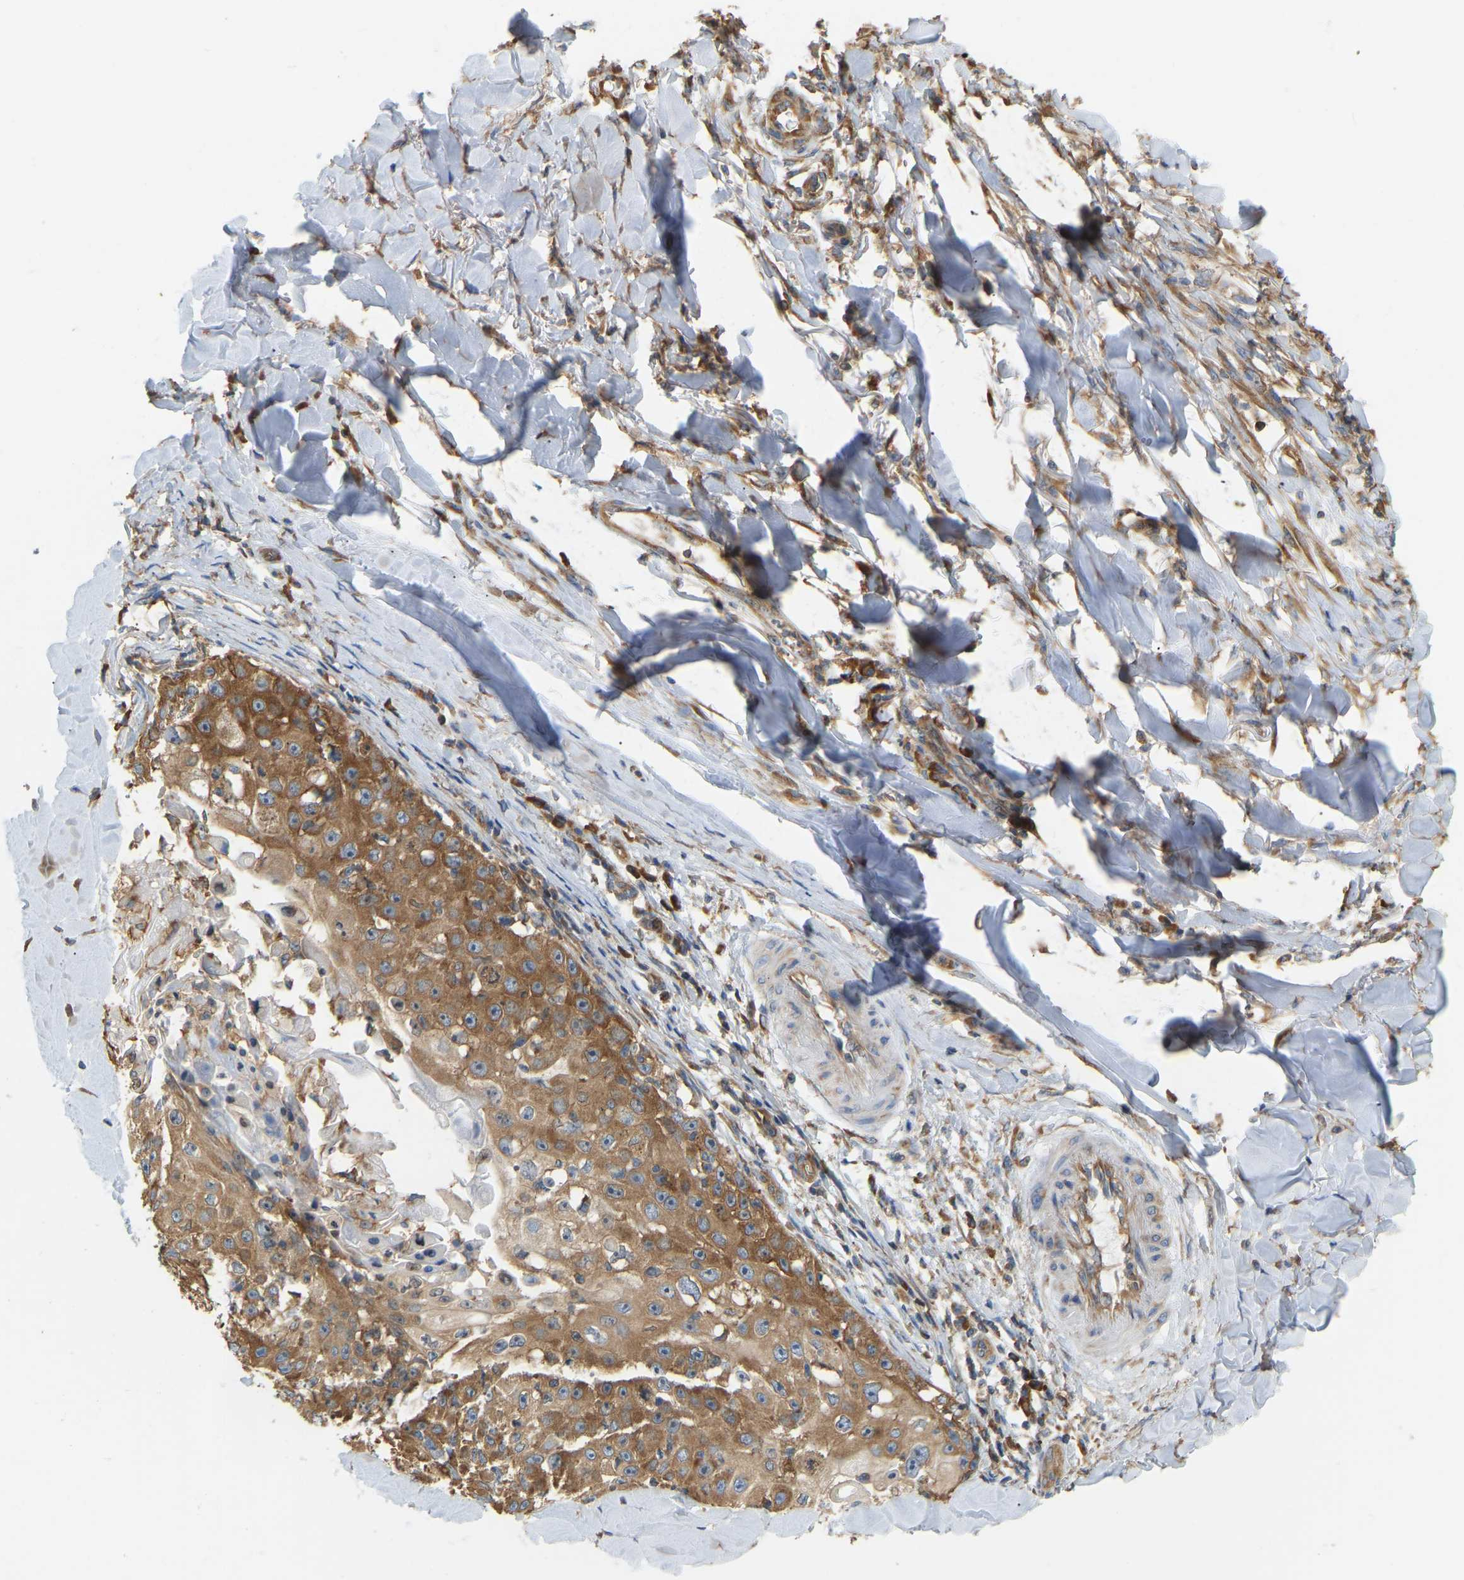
{"staining": {"intensity": "moderate", "quantity": ">75%", "location": "cytoplasmic/membranous"}, "tissue": "skin cancer", "cell_type": "Tumor cells", "image_type": "cancer", "snomed": [{"axis": "morphology", "description": "Squamous cell carcinoma, NOS"}, {"axis": "topography", "description": "Skin"}], "caption": "A photomicrograph showing moderate cytoplasmic/membranous positivity in about >75% of tumor cells in skin cancer, as visualized by brown immunohistochemical staining.", "gene": "RPS6KB2", "patient": {"sex": "male", "age": 86}}